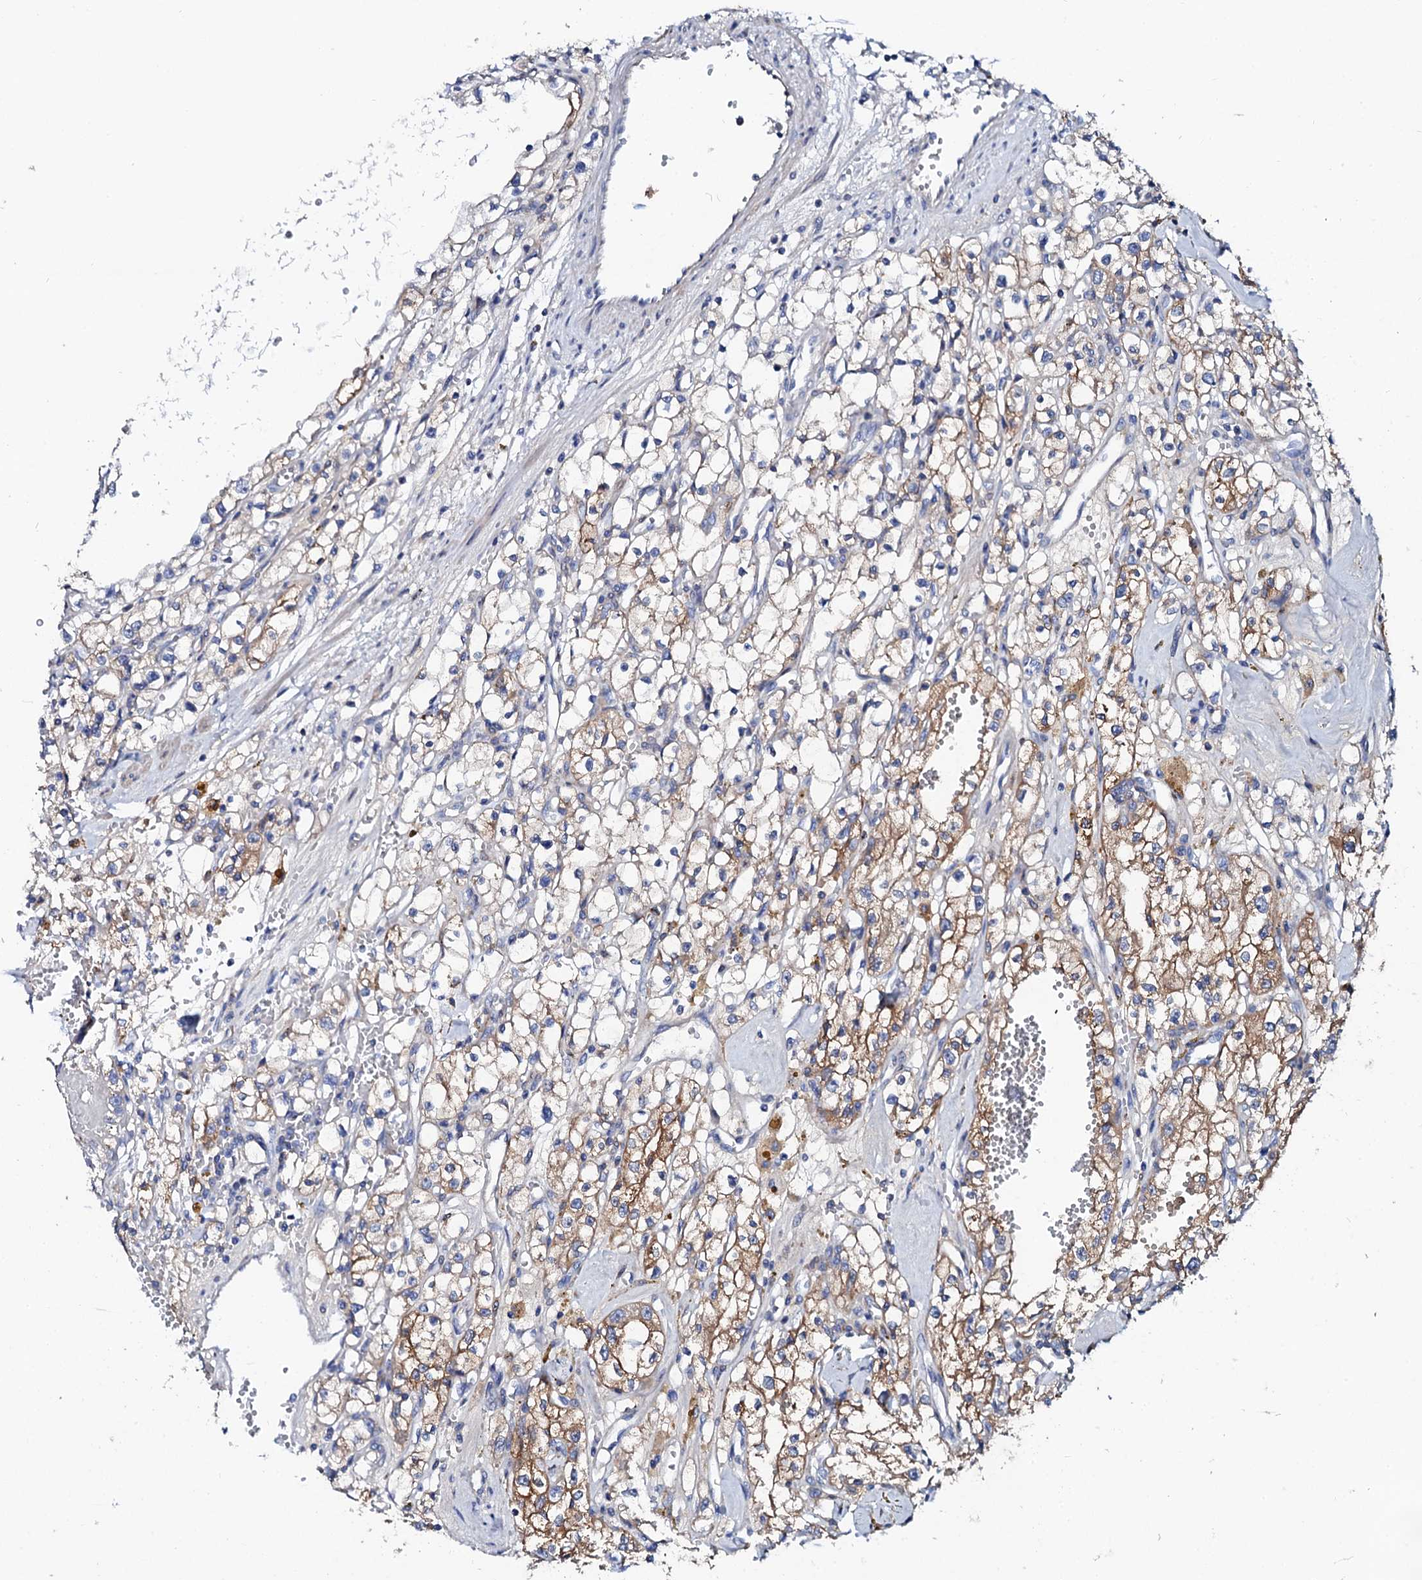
{"staining": {"intensity": "moderate", "quantity": "<25%", "location": "cytoplasmic/membranous"}, "tissue": "renal cancer", "cell_type": "Tumor cells", "image_type": "cancer", "snomed": [{"axis": "morphology", "description": "Adenocarcinoma, NOS"}, {"axis": "topography", "description": "Kidney"}], "caption": "Immunohistochemical staining of human adenocarcinoma (renal) displays low levels of moderate cytoplasmic/membranous staining in approximately <25% of tumor cells. (brown staining indicates protein expression, while blue staining denotes nuclei).", "gene": "GLB1L3", "patient": {"sex": "male", "age": 56}}